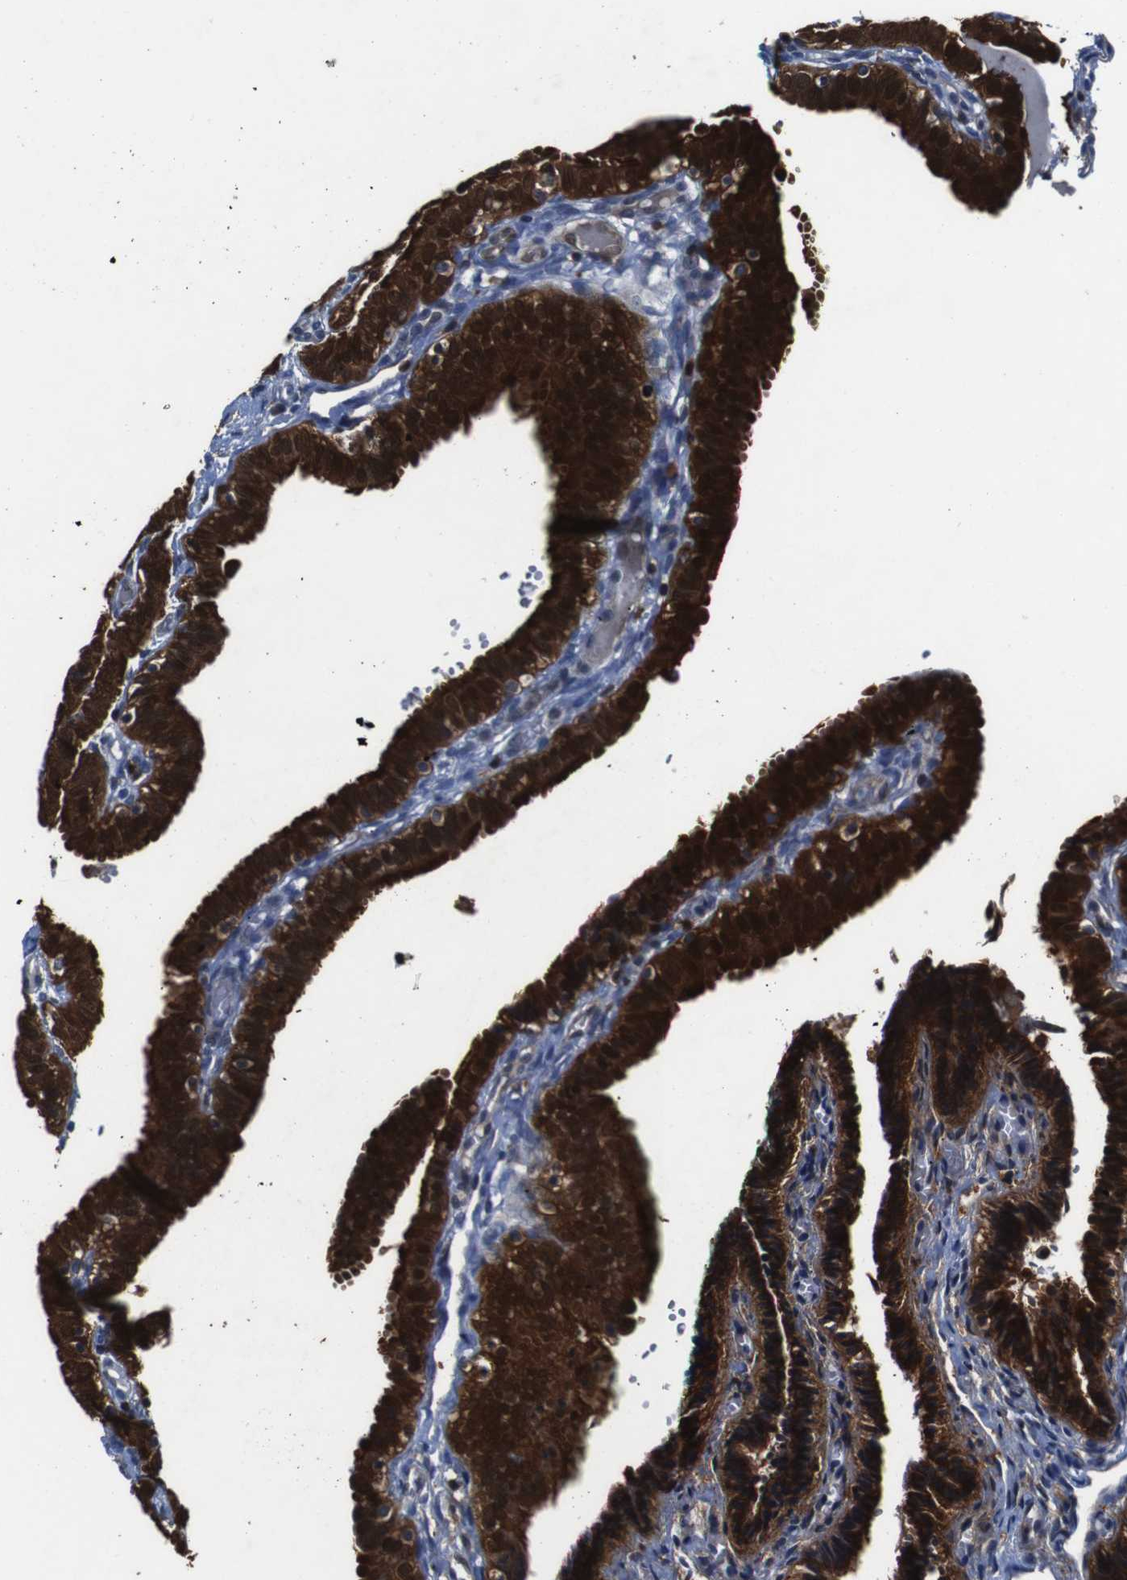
{"staining": {"intensity": "strong", "quantity": ">75%", "location": "cytoplasmic/membranous,nuclear"}, "tissue": "fallopian tube", "cell_type": "Glandular cells", "image_type": "normal", "snomed": [{"axis": "morphology", "description": "Normal tissue, NOS"}, {"axis": "topography", "description": "Fallopian tube"}, {"axis": "topography", "description": "Placenta"}], "caption": "Protein staining shows strong cytoplasmic/membranous,nuclear staining in about >75% of glandular cells in unremarkable fallopian tube. Immunohistochemistry stains the protein of interest in brown and the nuclei are stained blue.", "gene": "ANXA1", "patient": {"sex": "female", "age": 34}}